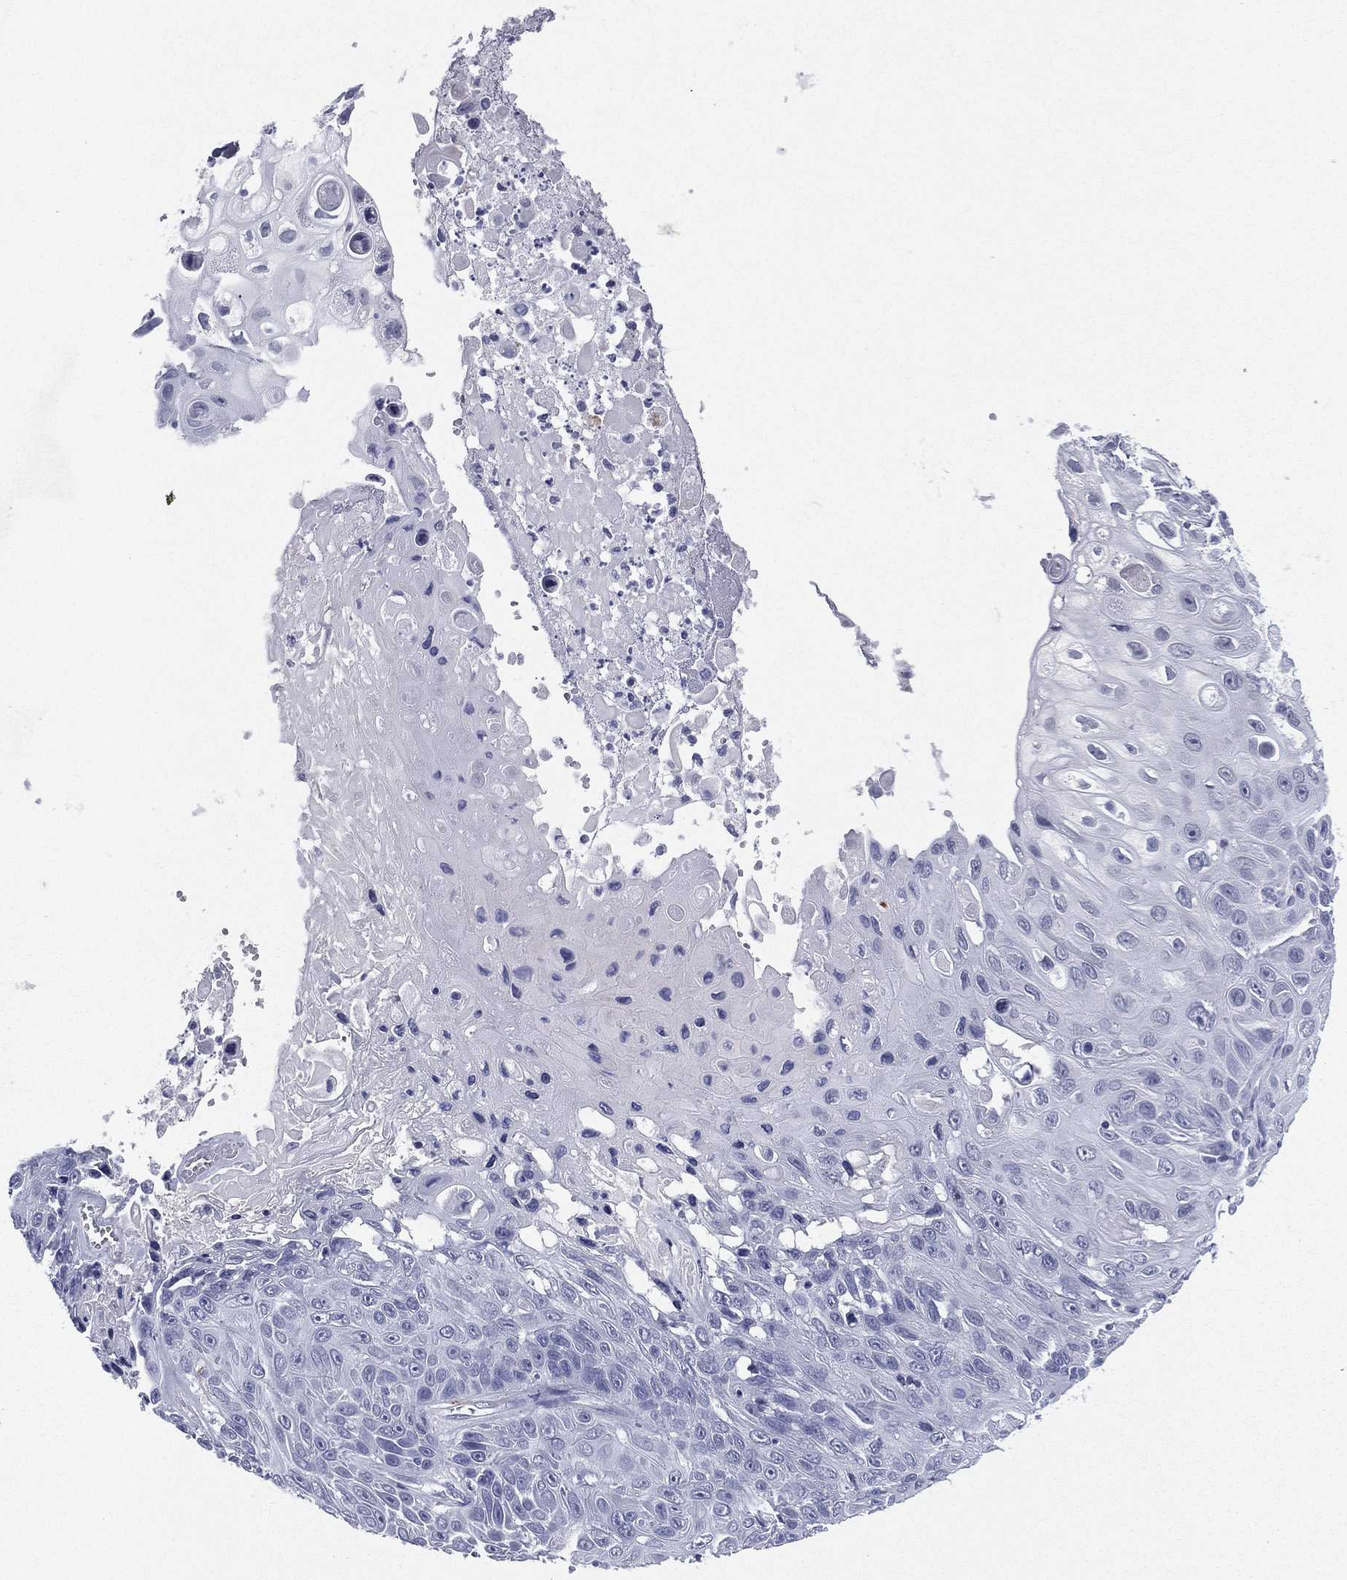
{"staining": {"intensity": "negative", "quantity": "none", "location": "none"}, "tissue": "skin cancer", "cell_type": "Tumor cells", "image_type": "cancer", "snomed": [{"axis": "morphology", "description": "Squamous cell carcinoma, NOS"}, {"axis": "topography", "description": "Skin"}], "caption": "Skin squamous cell carcinoma was stained to show a protein in brown. There is no significant expression in tumor cells.", "gene": "HLA-DOA", "patient": {"sex": "male", "age": 82}}